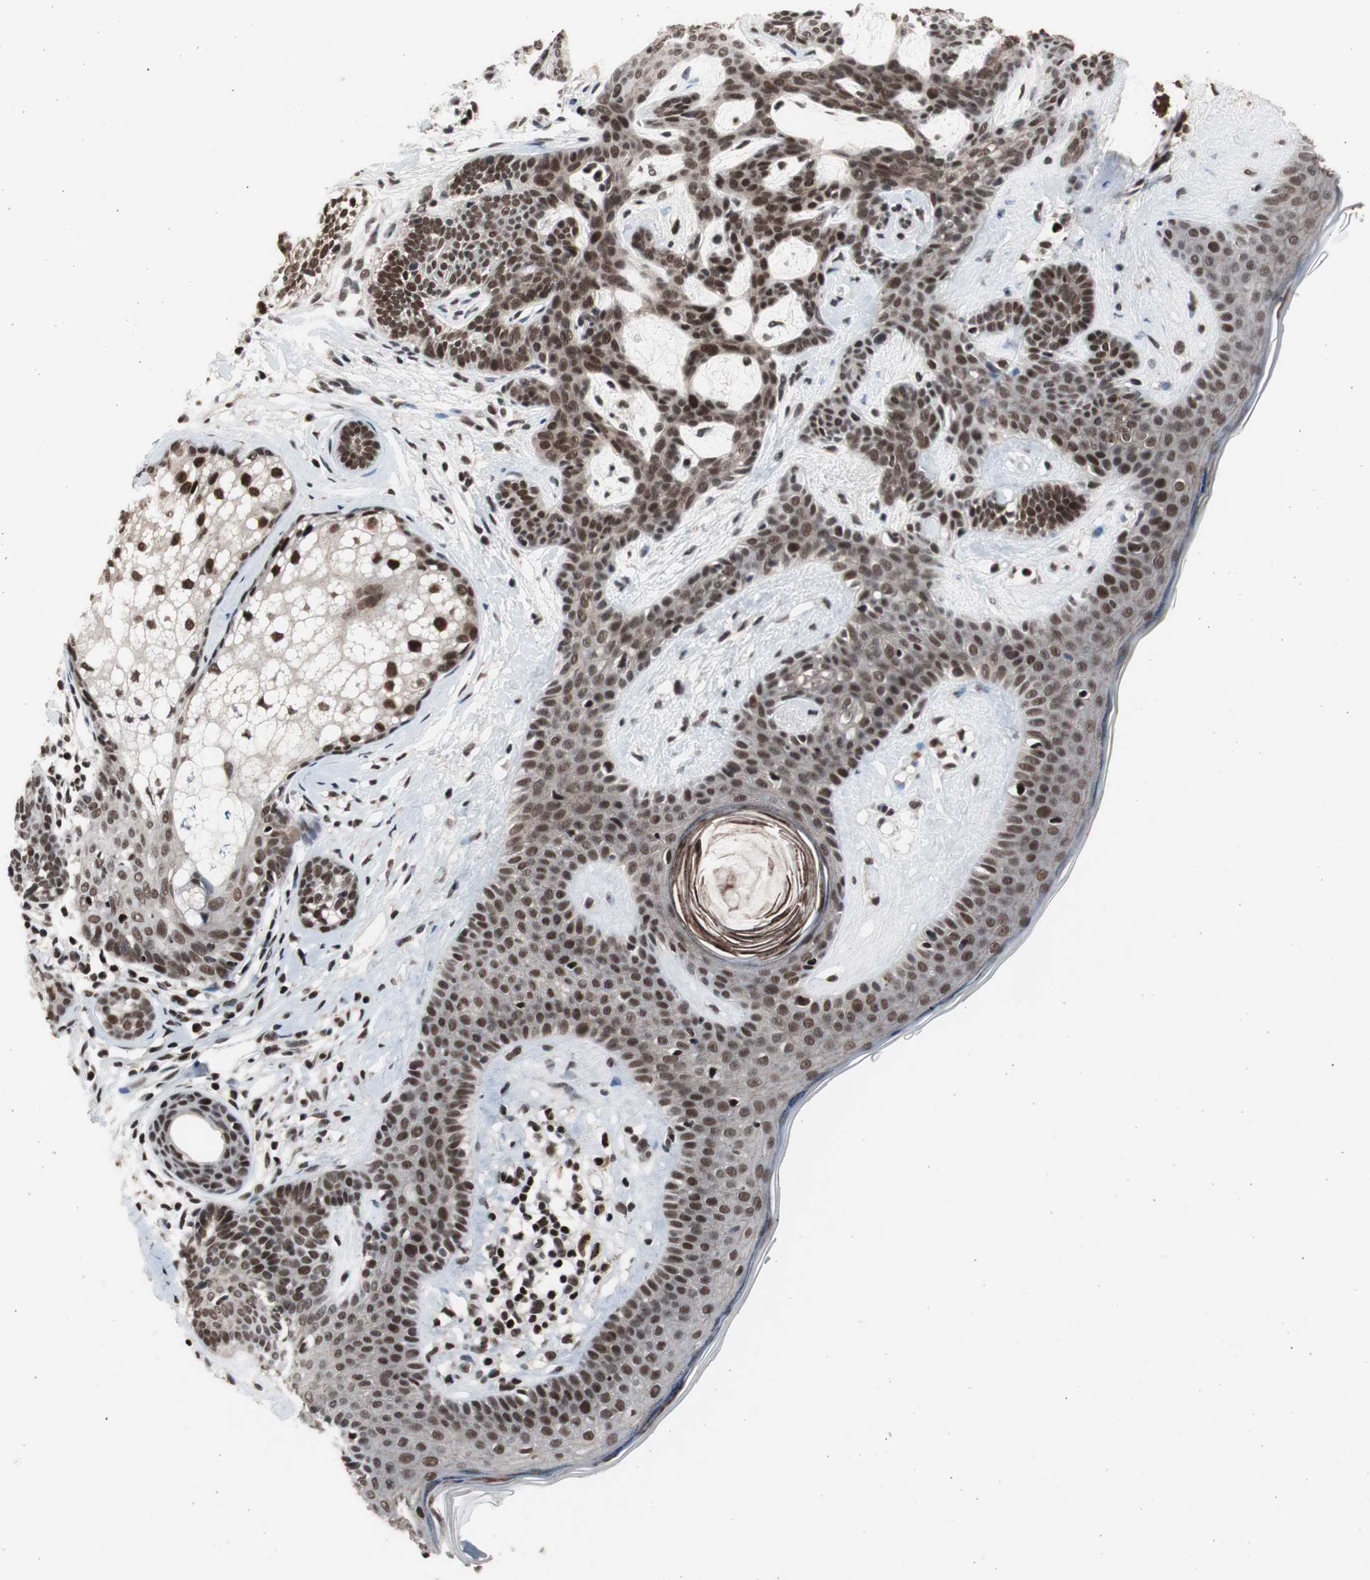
{"staining": {"intensity": "strong", "quantity": ">75%", "location": "nuclear"}, "tissue": "skin cancer", "cell_type": "Tumor cells", "image_type": "cancer", "snomed": [{"axis": "morphology", "description": "Developmental malformation"}, {"axis": "morphology", "description": "Basal cell carcinoma"}, {"axis": "topography", "description": "Skin"}], "caption": "Tumor cells display strong nuclear staining in about >75% of cells in skin cancer.", "gene": "RPA1", "patient": {"sex": "female", "age": 62}}